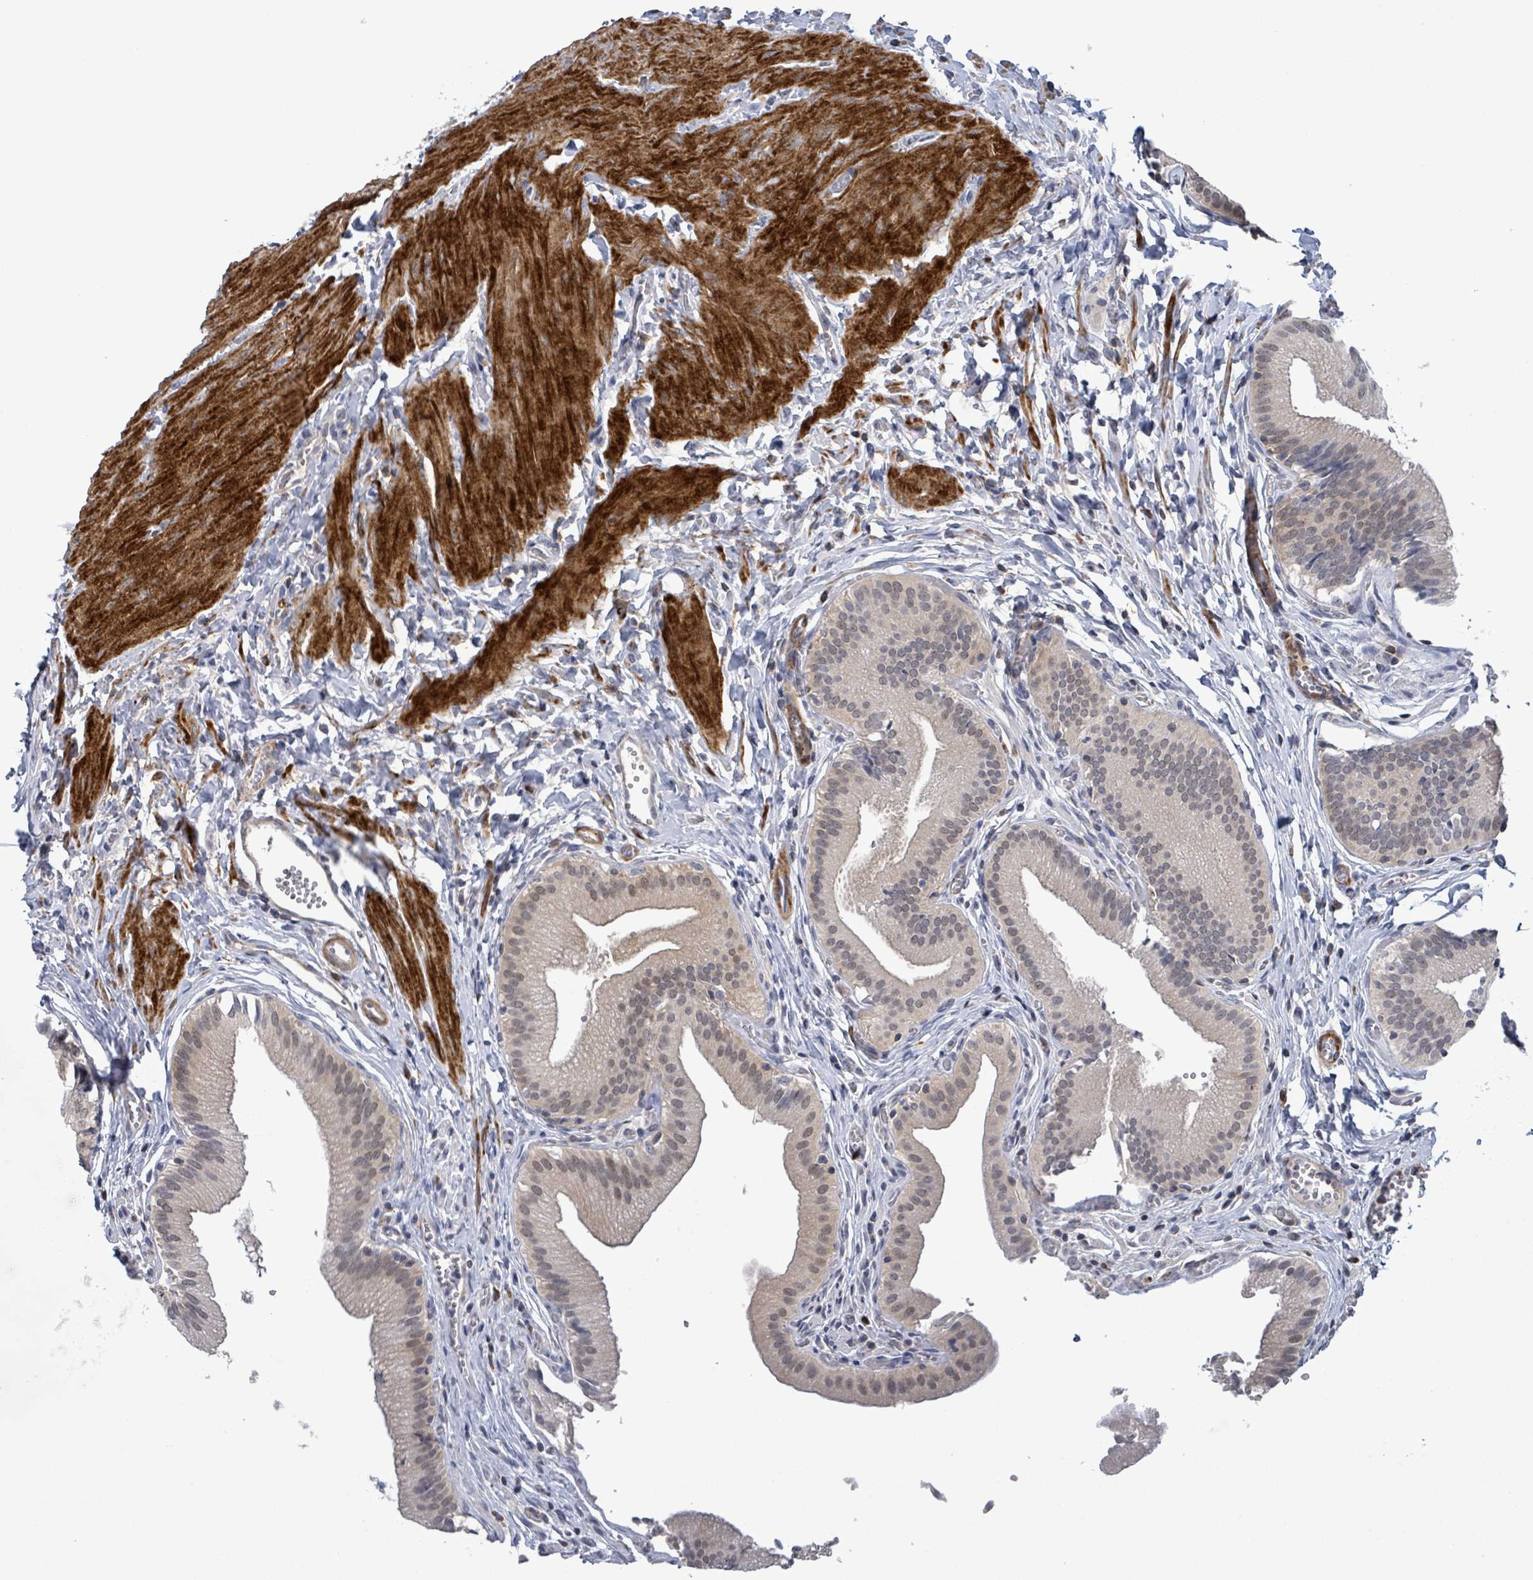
{"staining": {"intensity": "negative", "quantity": "none", "location": "none"}, "tissue": "gallbladder", "cell_type": "Glandular cells", "image_type": "normal", "snomed": [{"axis": "morphology", "description": "Normal tissue, NOS"}, {"axis": "topography", "description": "Gallbladder"}, {"axis": "topography", "description": "Peripheral nerve tissue"}], "caption": "Glandular cells are negative for protein expression in unremarkable human gallbladder.", "gene": "AMMECR1", "patient": {"sex": "male", "age": 17}}